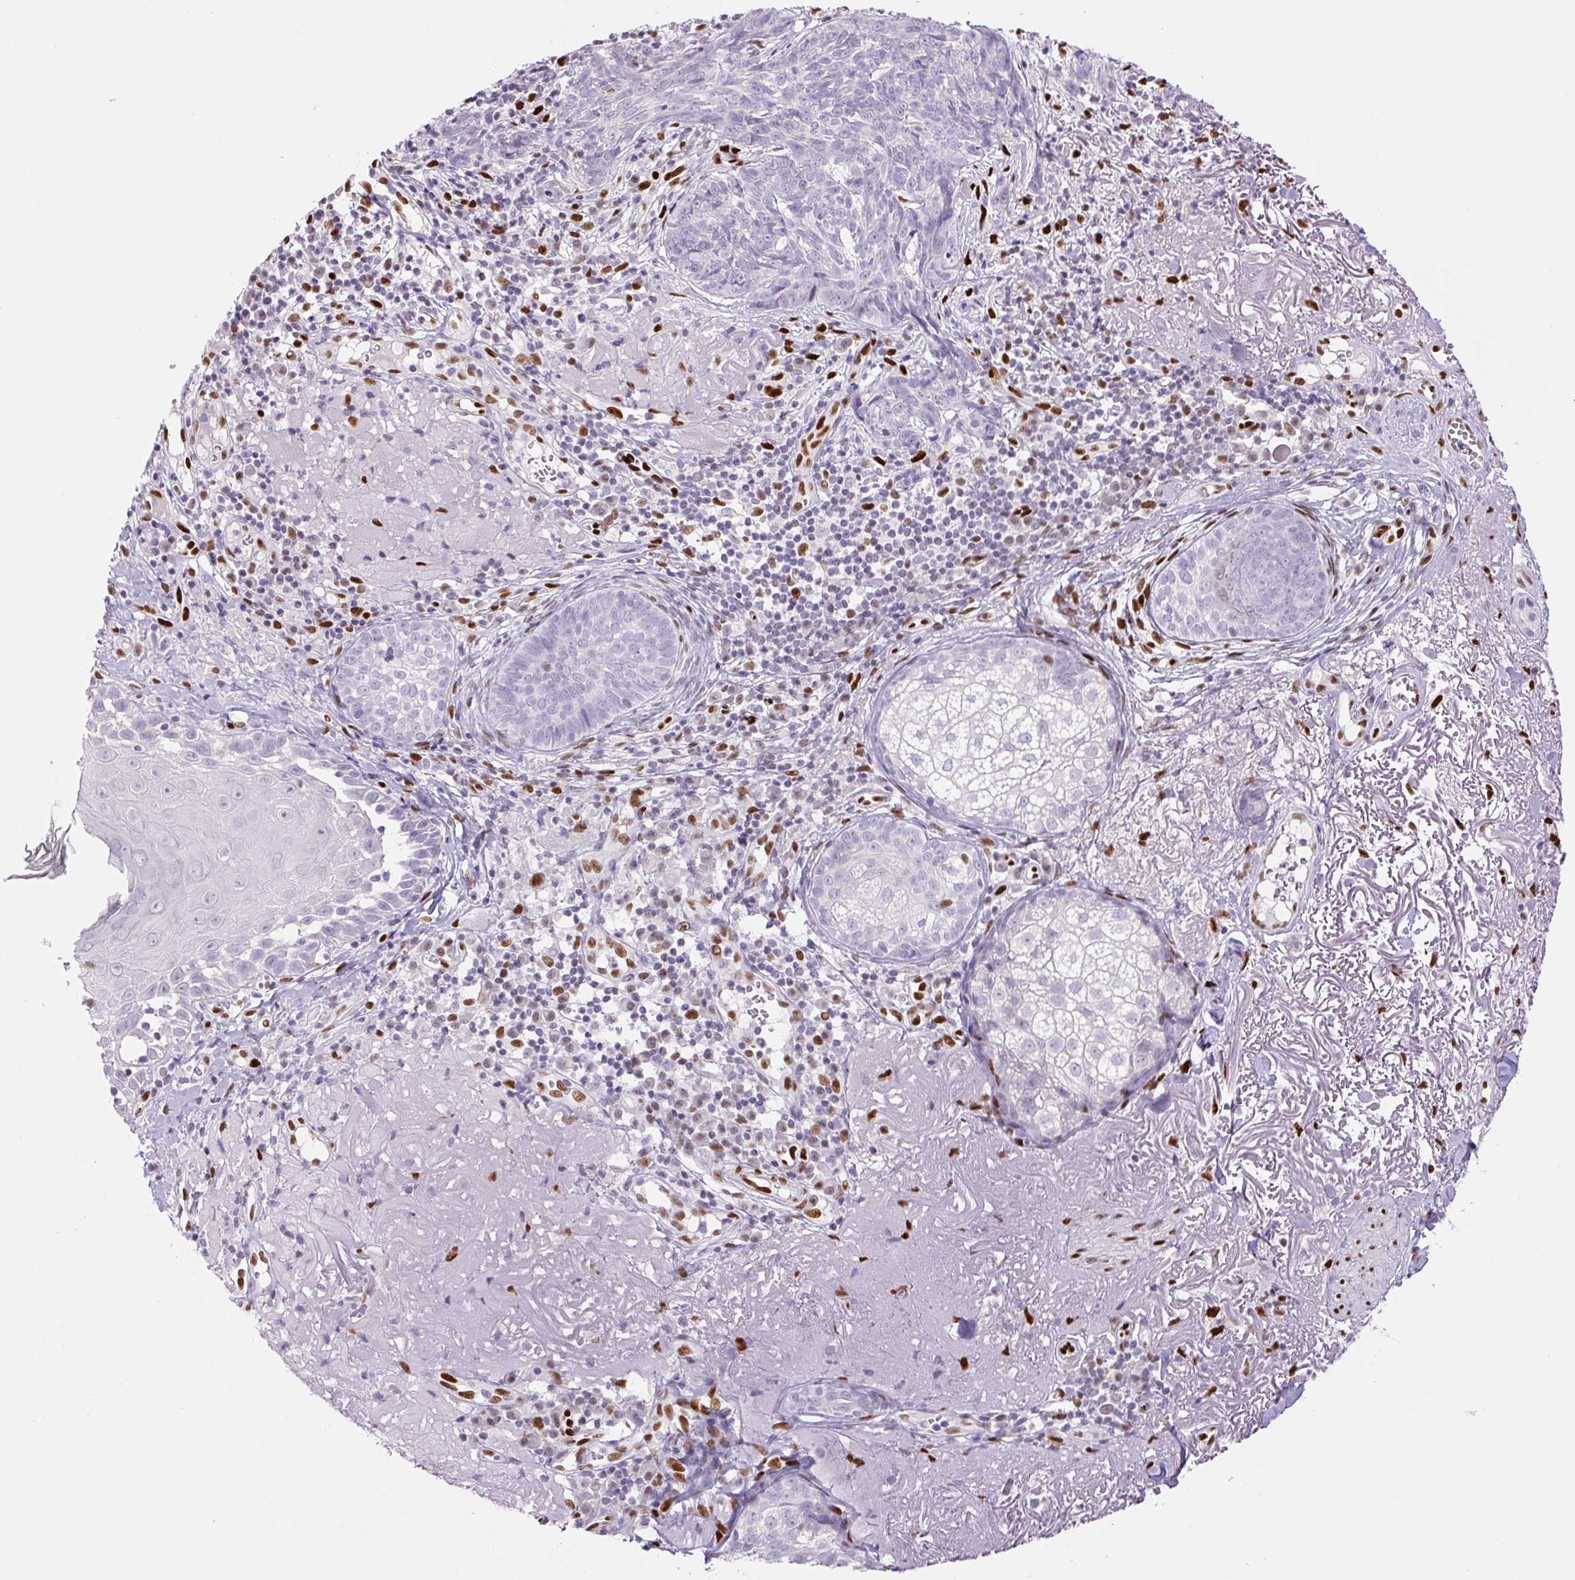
{"staining": {"intensity": "negative", "quantity": "none", "location": "none"}, "tissue": "skin cancer", "cell_type": "Tumor cells", "image_type": "cancer", "snomed": [{"axis": "morphology", "description": "Basal cell carcinoma"}, {"axis": "topography", "description": "Skin"}, {"axis": "topography", "description": "Skin of face"}], "caption": "Skin cancer stained for a protein using immunohistochemistry shows no expression tumor cells.", "gene": "ZEB1", "patient": {"sex": "female", "age": 95}}